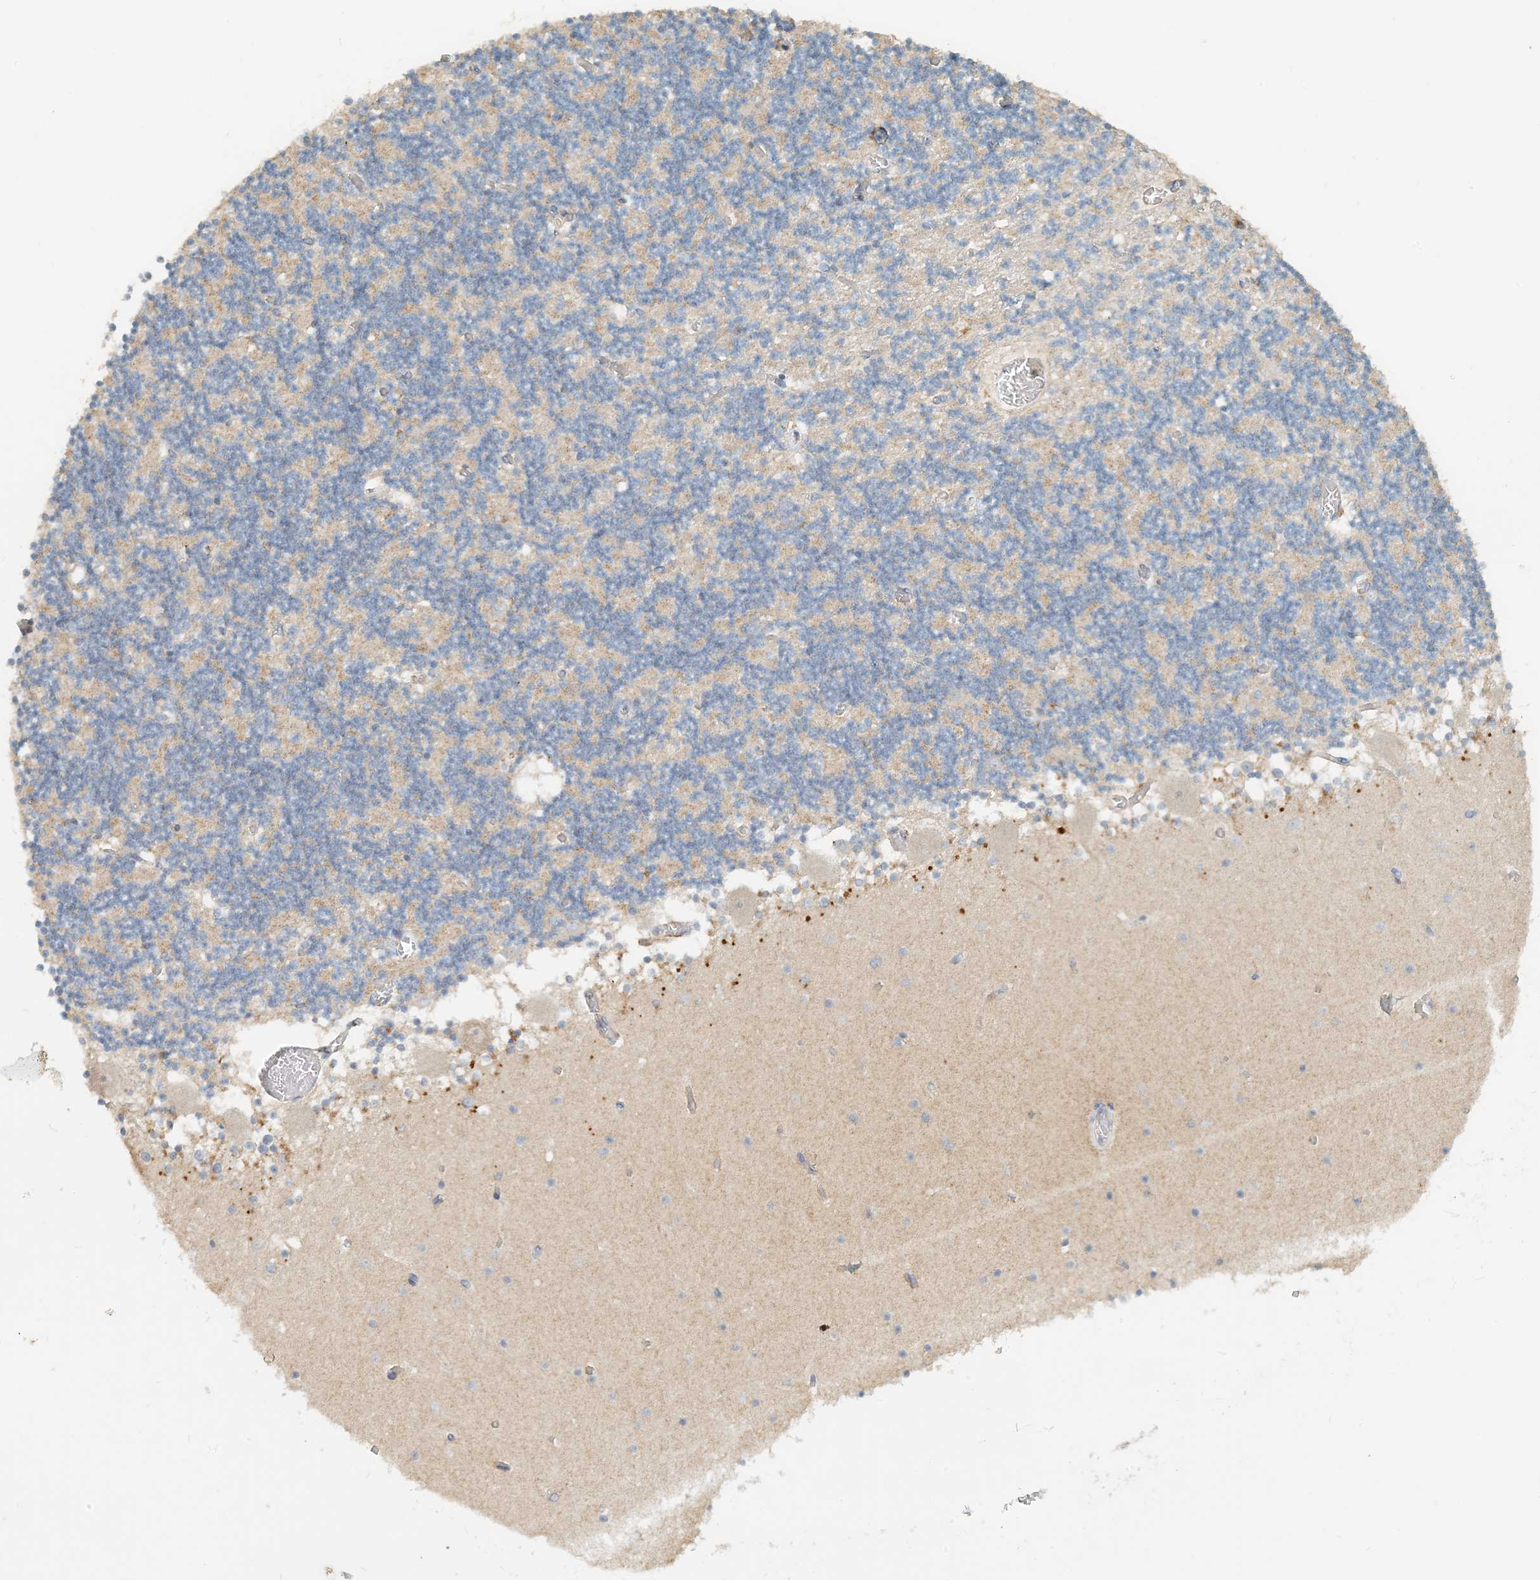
{"staining": {"intensity": "negative", "quantity": "none", "location": "none"}, "tissue": "cerebellum", "cell_type": "Cells in granular layer", "image_type": "normal", "snomed": [{"axis": "morphology", "description": "Normal tissue, NOS"}, {"axis": "topography", "description": "Cerebellum"}], "caption": "This is an IHC micrograph of unremarkable human cerebellum. There is no staining in cells in granular layer.", "gene": "SPPL2A", "patient": {"sex": "female", "age": 28}}